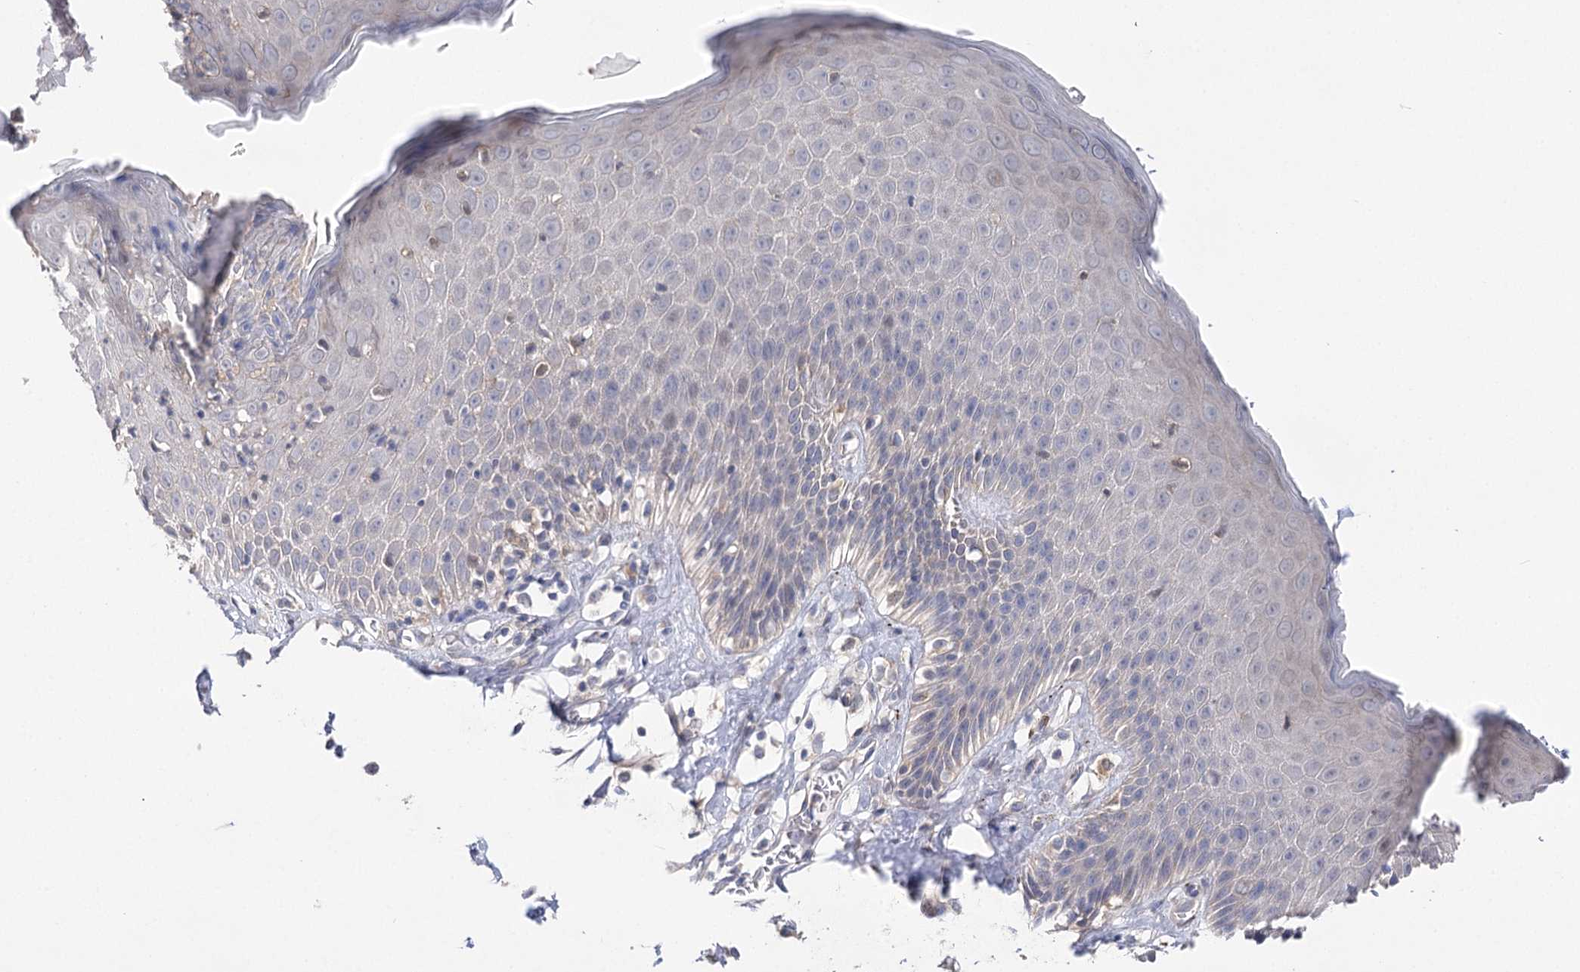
{"staining": {"intensity": "moderate", "quantity": "<25%", "location": "cytoplasmic/membranous"}, "tissue": "skin", "cell_type": "Epidermal cells", "image_type": "normal", "snomed": [{"axis": "morphology", "description": "Normal tissue, NOS"}, {"axis": "topography", "description": "Vulva"}], "caption": "The immunohistochemical stain highlights moderate cytoplasmic/membranous expression in epidermal cells of normal skin.", "gene": "AURKC", "patient": {"sex": "female", "age": 68}}